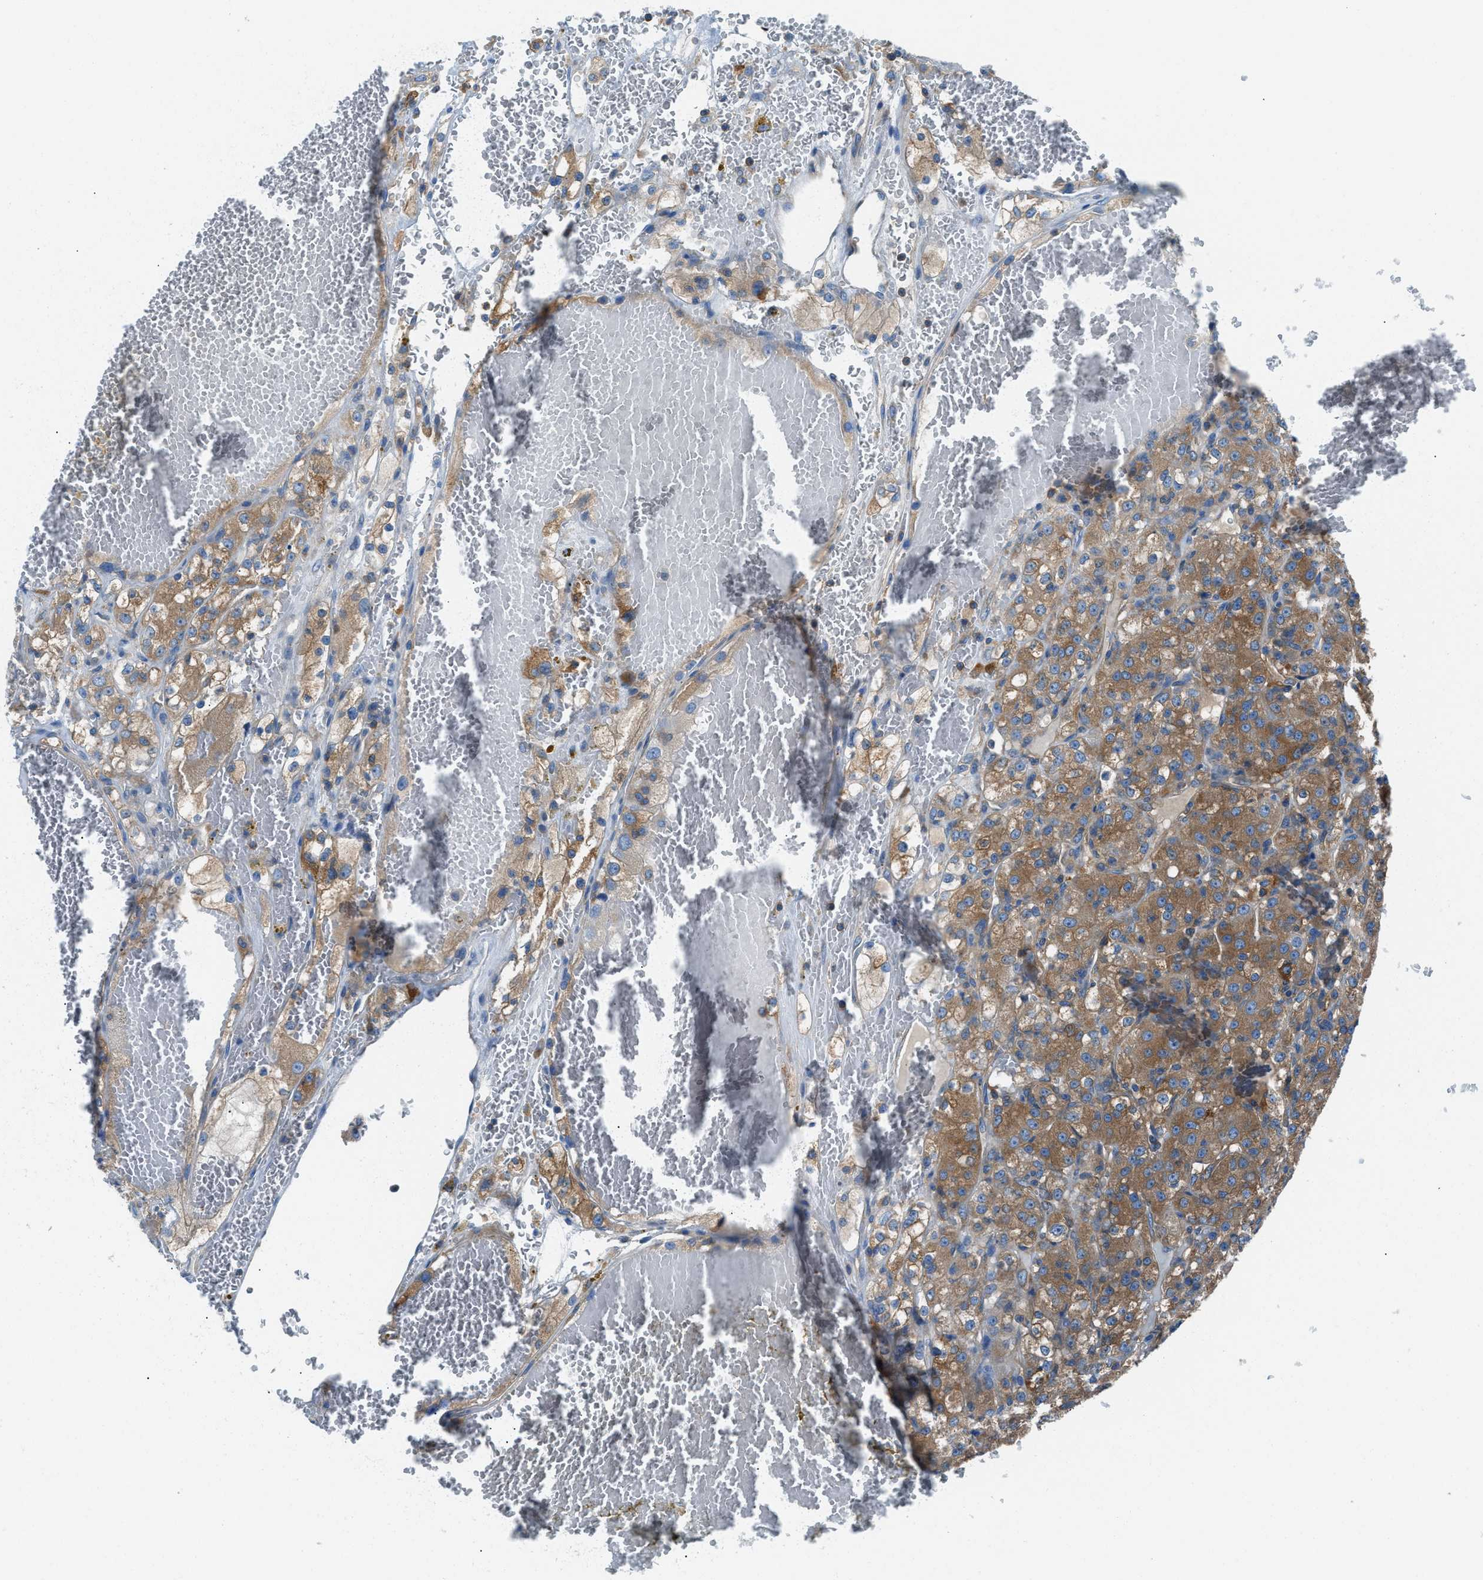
{"staining": {"intensity": "moderate", "quantity": ">75%", "location": "cytoplasmic/membranous"}, "tissue": "renal cancer", "cell_type": "Tumor cells", "image_type": "cancer", "snomed": [{"axis": "morphology", "description": "Normal tissue, NOS"}, {"axis": "morphology", "description": "Adenocarcinoma, NOS"}, {"axis": "topography", "description": "Kidney"}], "caption": "IHC of renal cancer reveals medium levels of moderate cytoplasmic/membranous expression in about >75% of tumor cells. The staining was performed using DAB (3,3'-diaminobenzidine) to visualize the protein expression in brown, while the nuclei were stained in blue with hematoxylin (Magnification: 20x).", "gene": "SARS1", "patient": {"sex": "male", "age": 61}}